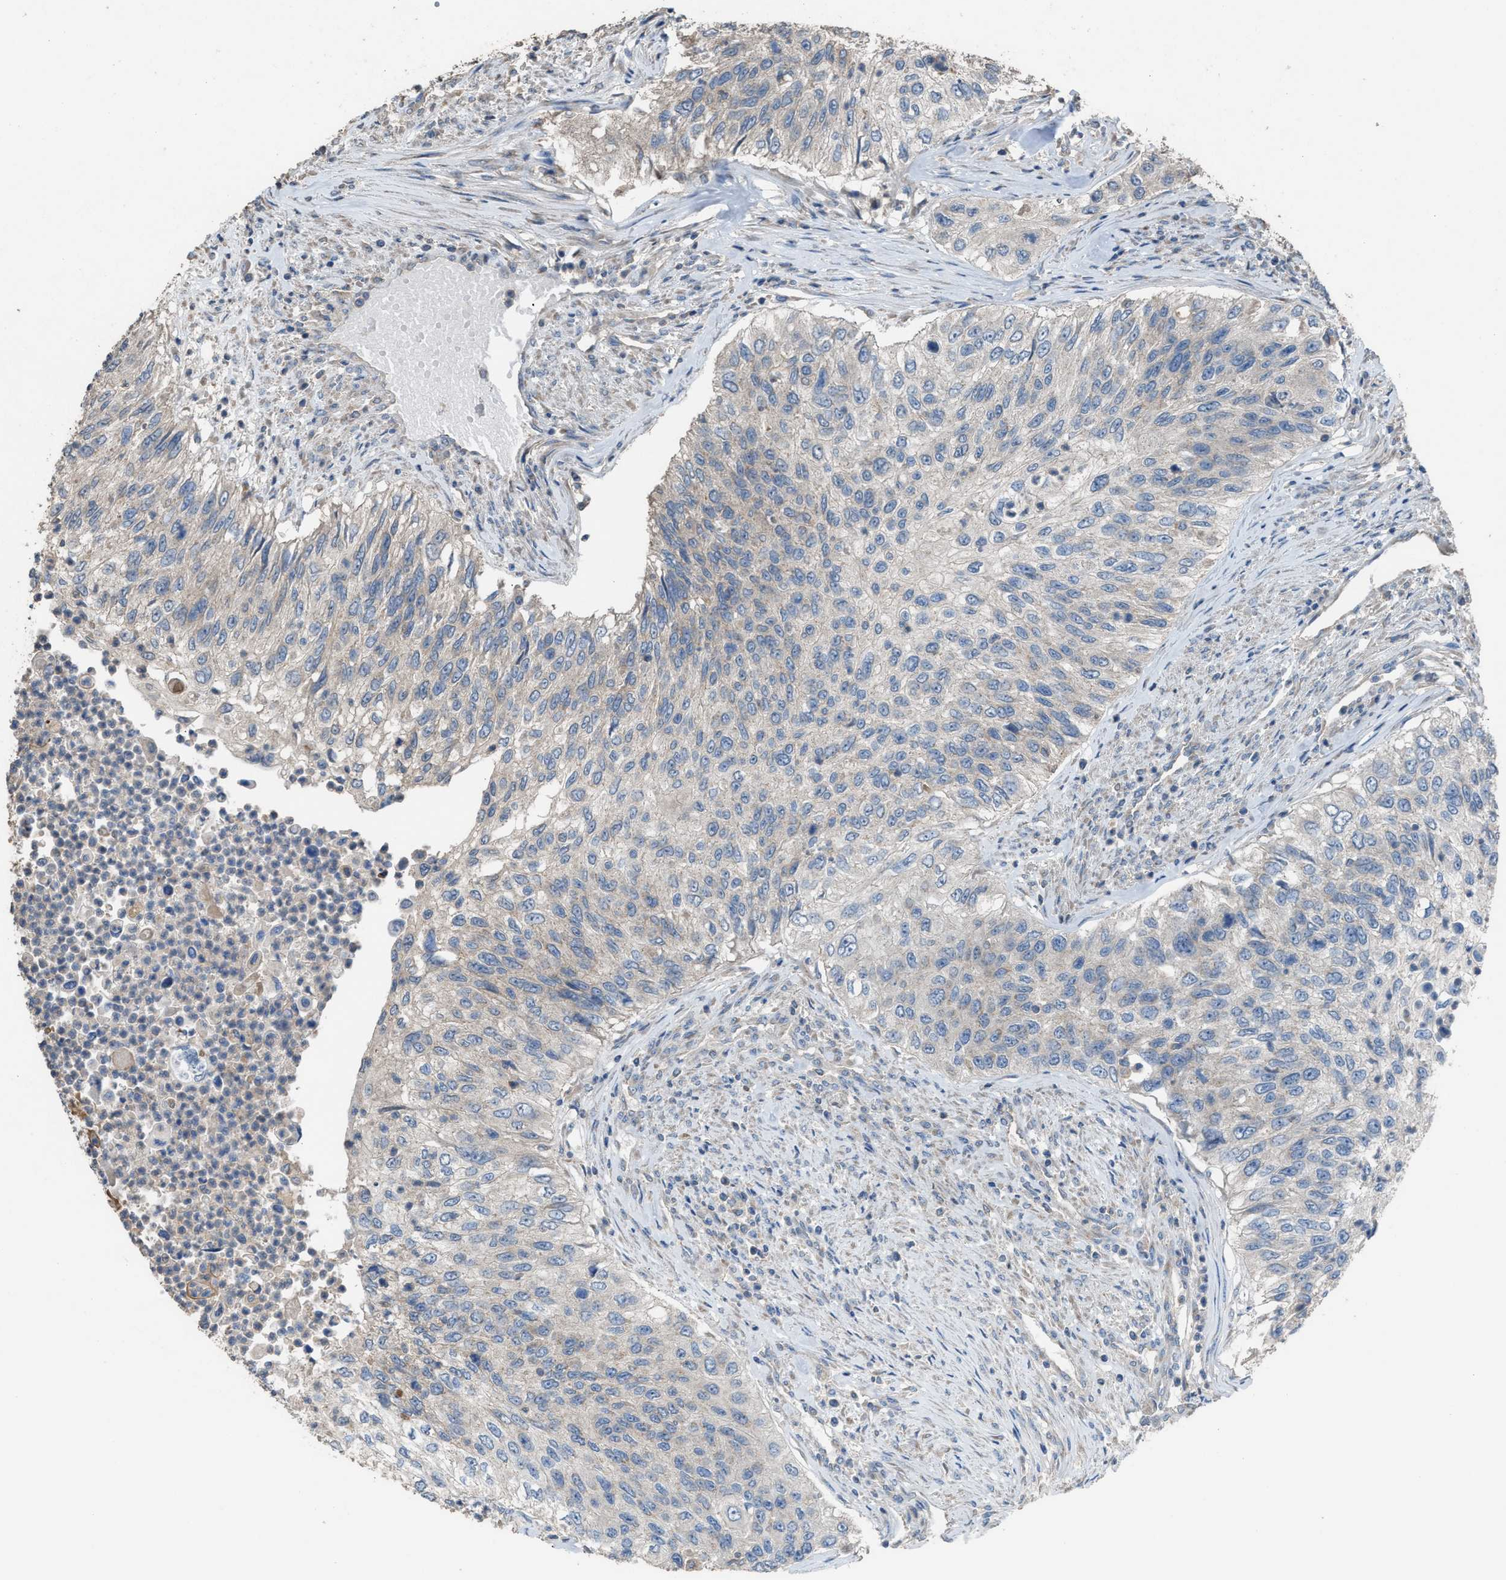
{"staining": {"intensity": "negative", "quantity": "none", "location": "none"}, "tissue": "urothelial cancer", "cell_type": "Tumor cells", "image_type": "cancer", "snomed": [{"axis": "morphology", "description": "Urothelial carcinoma, High grade"}, {"axis": "topography", "description": "Urinary bladder"}], "caption": "Immunohistochemistry (IHC) histopathology image of urothelial cancer stained for a protein (brown), which reveals no positivity in tumor cells. Nuclei are stained in blue.", "gene": "TPK1", "patient": {"sex": "female", "age": 60}}